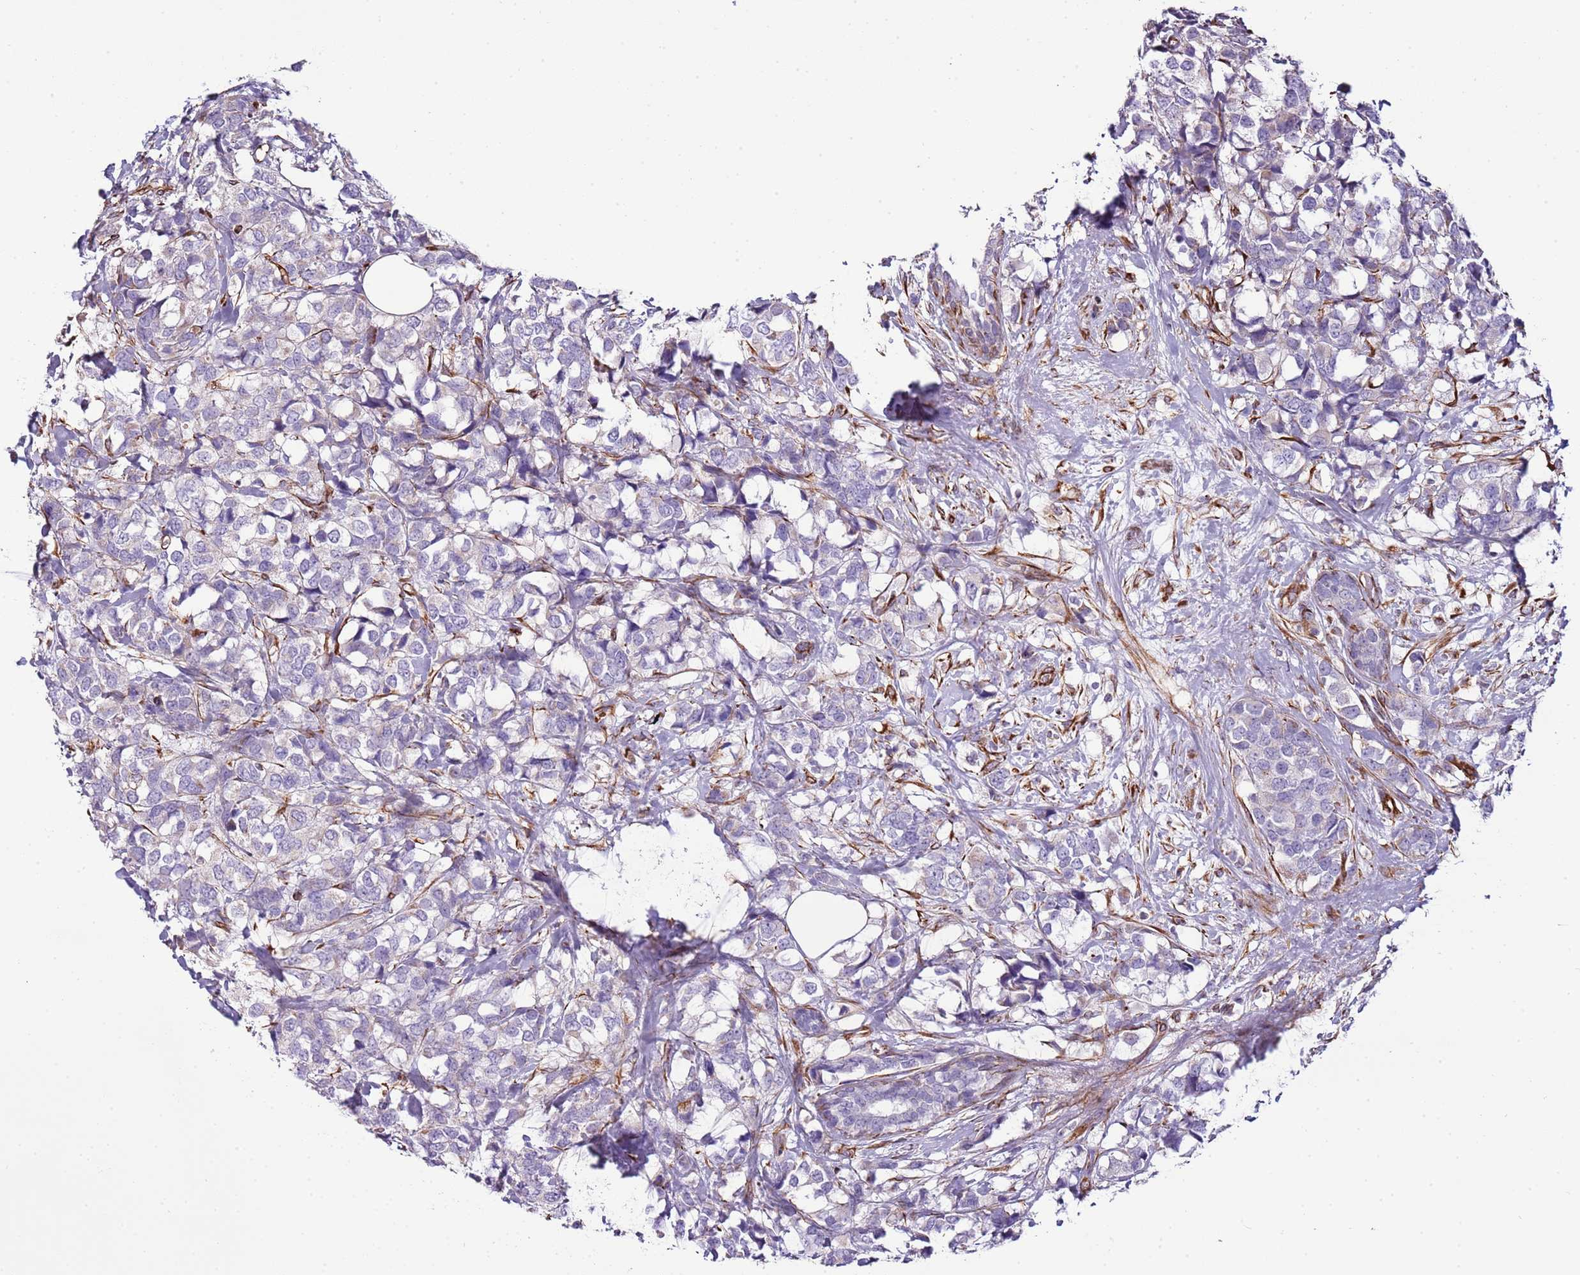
{"staining": {"intensity": "negative", "quantity": "none", "location": "none"}, "tissue": "breast cancer", "cell_type": "Tumor cells", "image_type": "cancer", "snomed": [{"axis": "morphology", "description": "Lobular carcinoma"}, {"axis": "topography", "description": "Breast"}], "caption": "Tumor cells are negative for brown protein staining in breast cancer.", "gene": "ZNF786", "patient": {"sex": "female", "age": 59}}